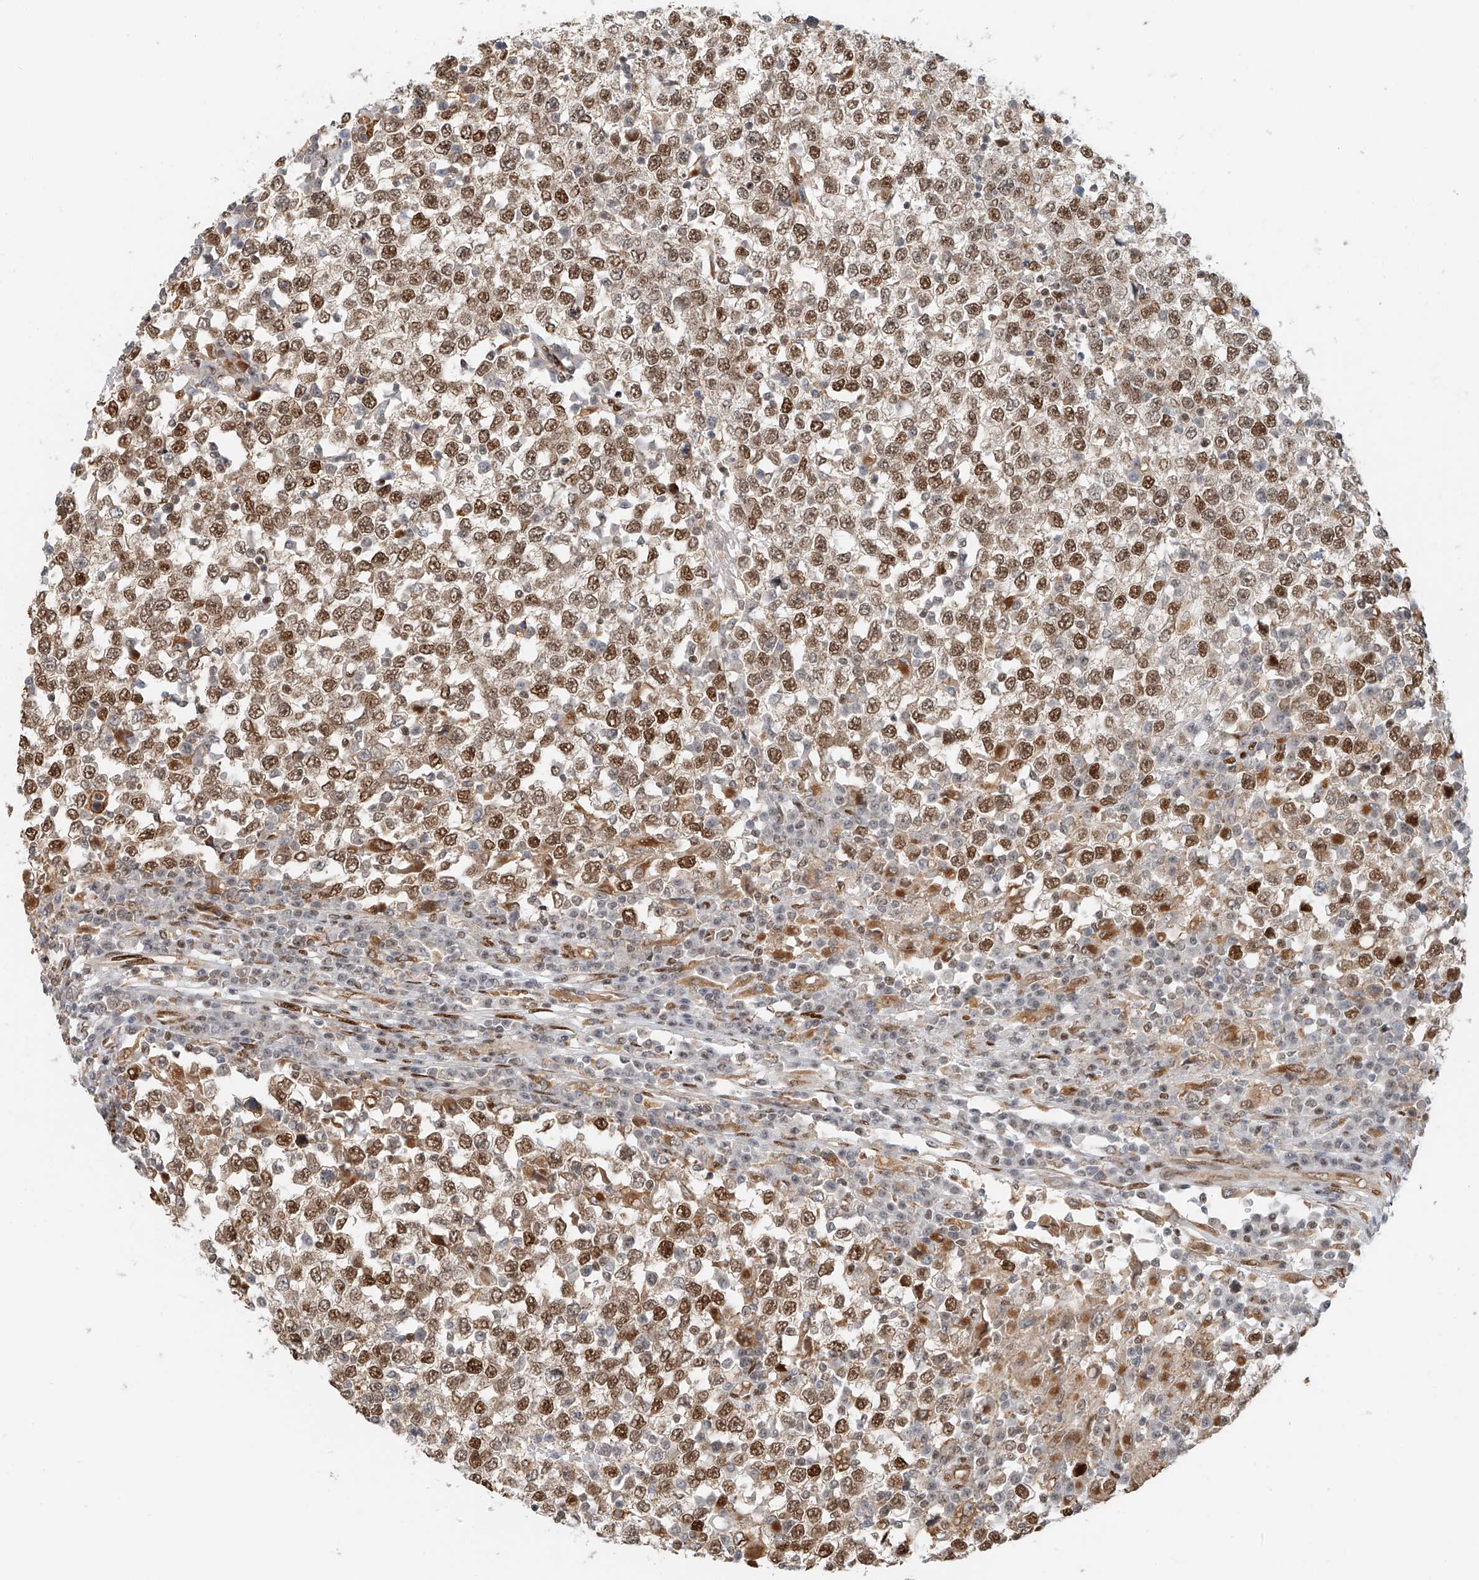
{"staining": {"intensity": "strong", "quantity": ">75%", "location": "nuclear"}, "tissue": "testis cancer", "cell_type": "Tumor cells", "image_type": "cancer", "snomed": [{"axis": "morphology", "description": "Seminoma, NOS"}, {"axis": "topography", "description": "Testis"}], "caption": "A high amount of strong nuclear positivity is appreciated in approximately >75% of tumor cells in testis cancer (seminoma) tissue. (DAB (3,3'-diaminobenzidine) IHC, brown staining for protein, blue staining for nuclei).", "gene": "ZNF514", "patient": {"sex": "male", "age": 65}}